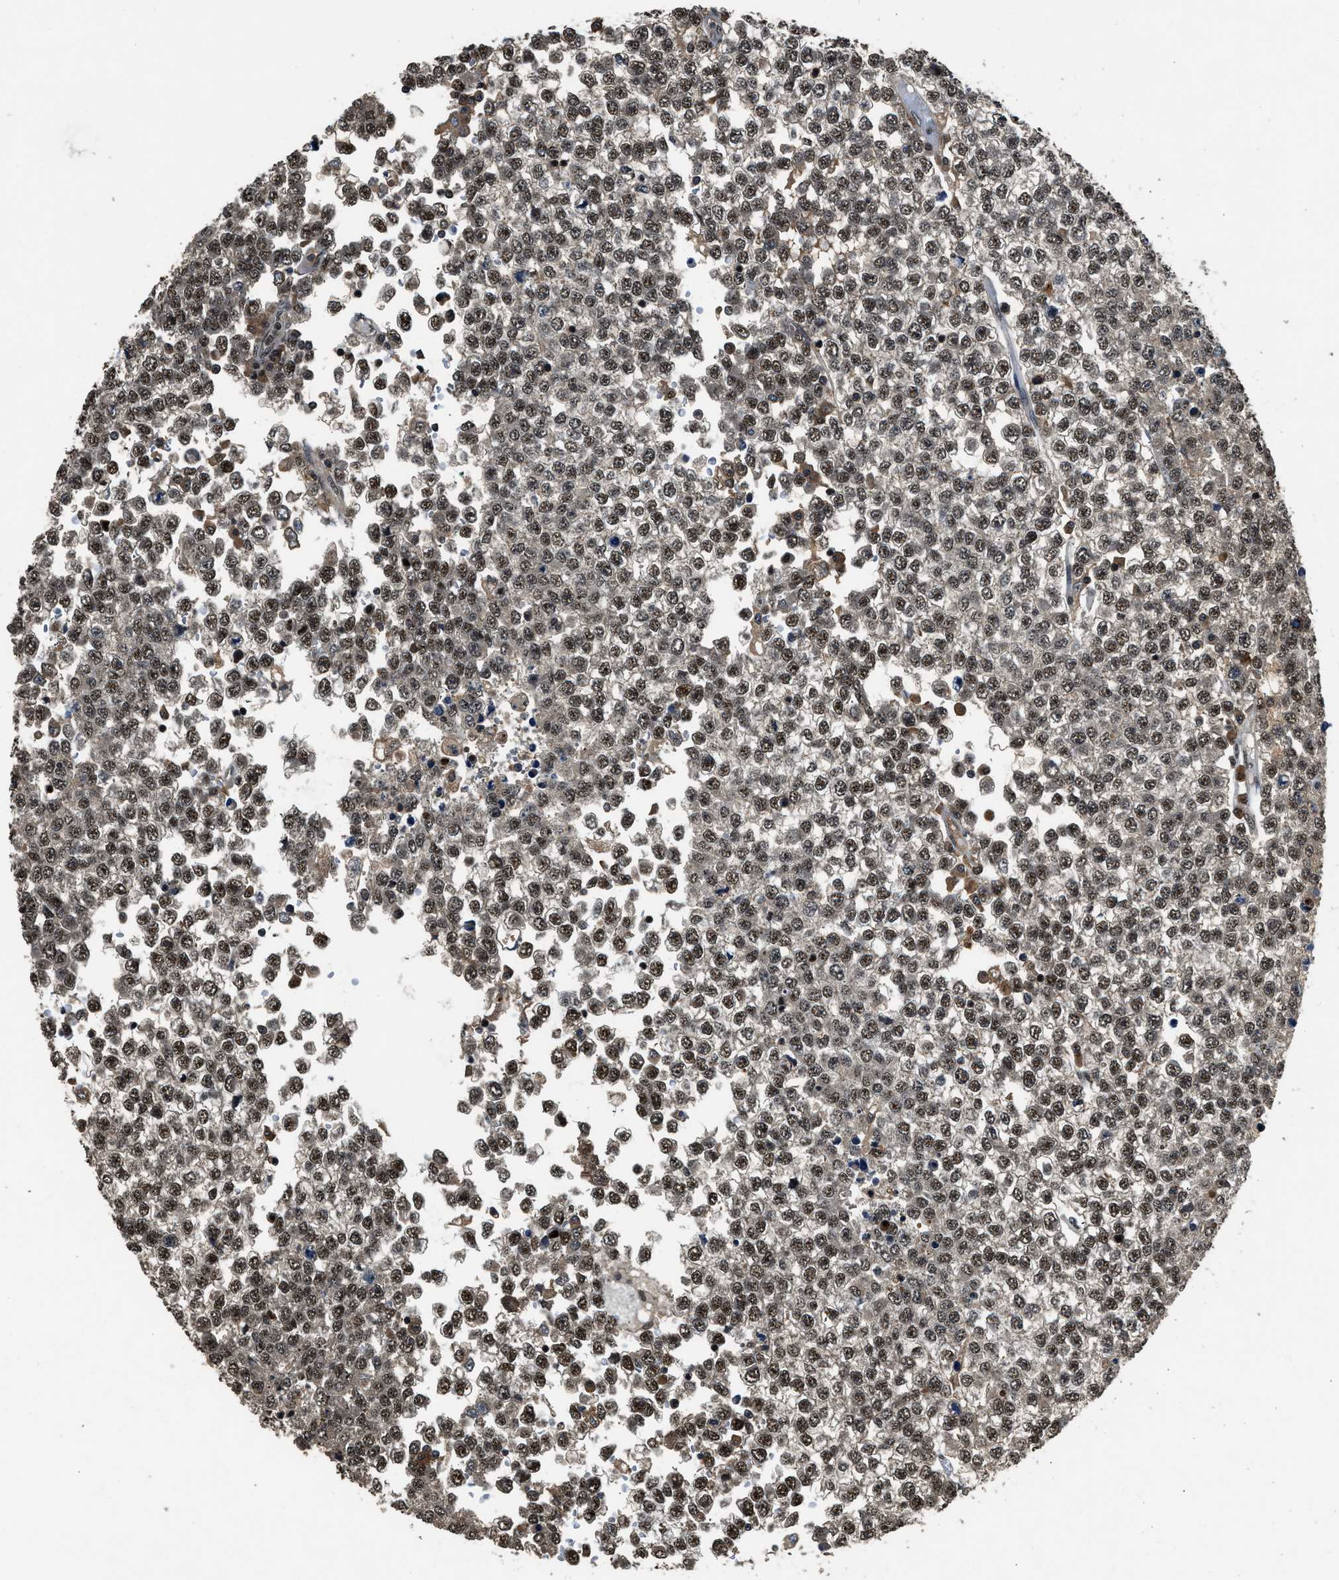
{"staining": {"intensity": "strong", "quantity": ">75%", "location": "nuclear"}, "tissue": "testis cancer", "cell_type": "Tumor cells", "image_type": "cancer", "snomed": [{"axis": "morphology", "description": "Seminoma, NOS"}, {"axis": "topography", "description": "Testis"}], "caption": "Immunohistochemical staining of human seminoma (testis) reveals strong nuclear protein positivity in approximately >75% of tumor cells.", "gene": "SLC15A4", "patient": {"sex": "male", "age": 65}}